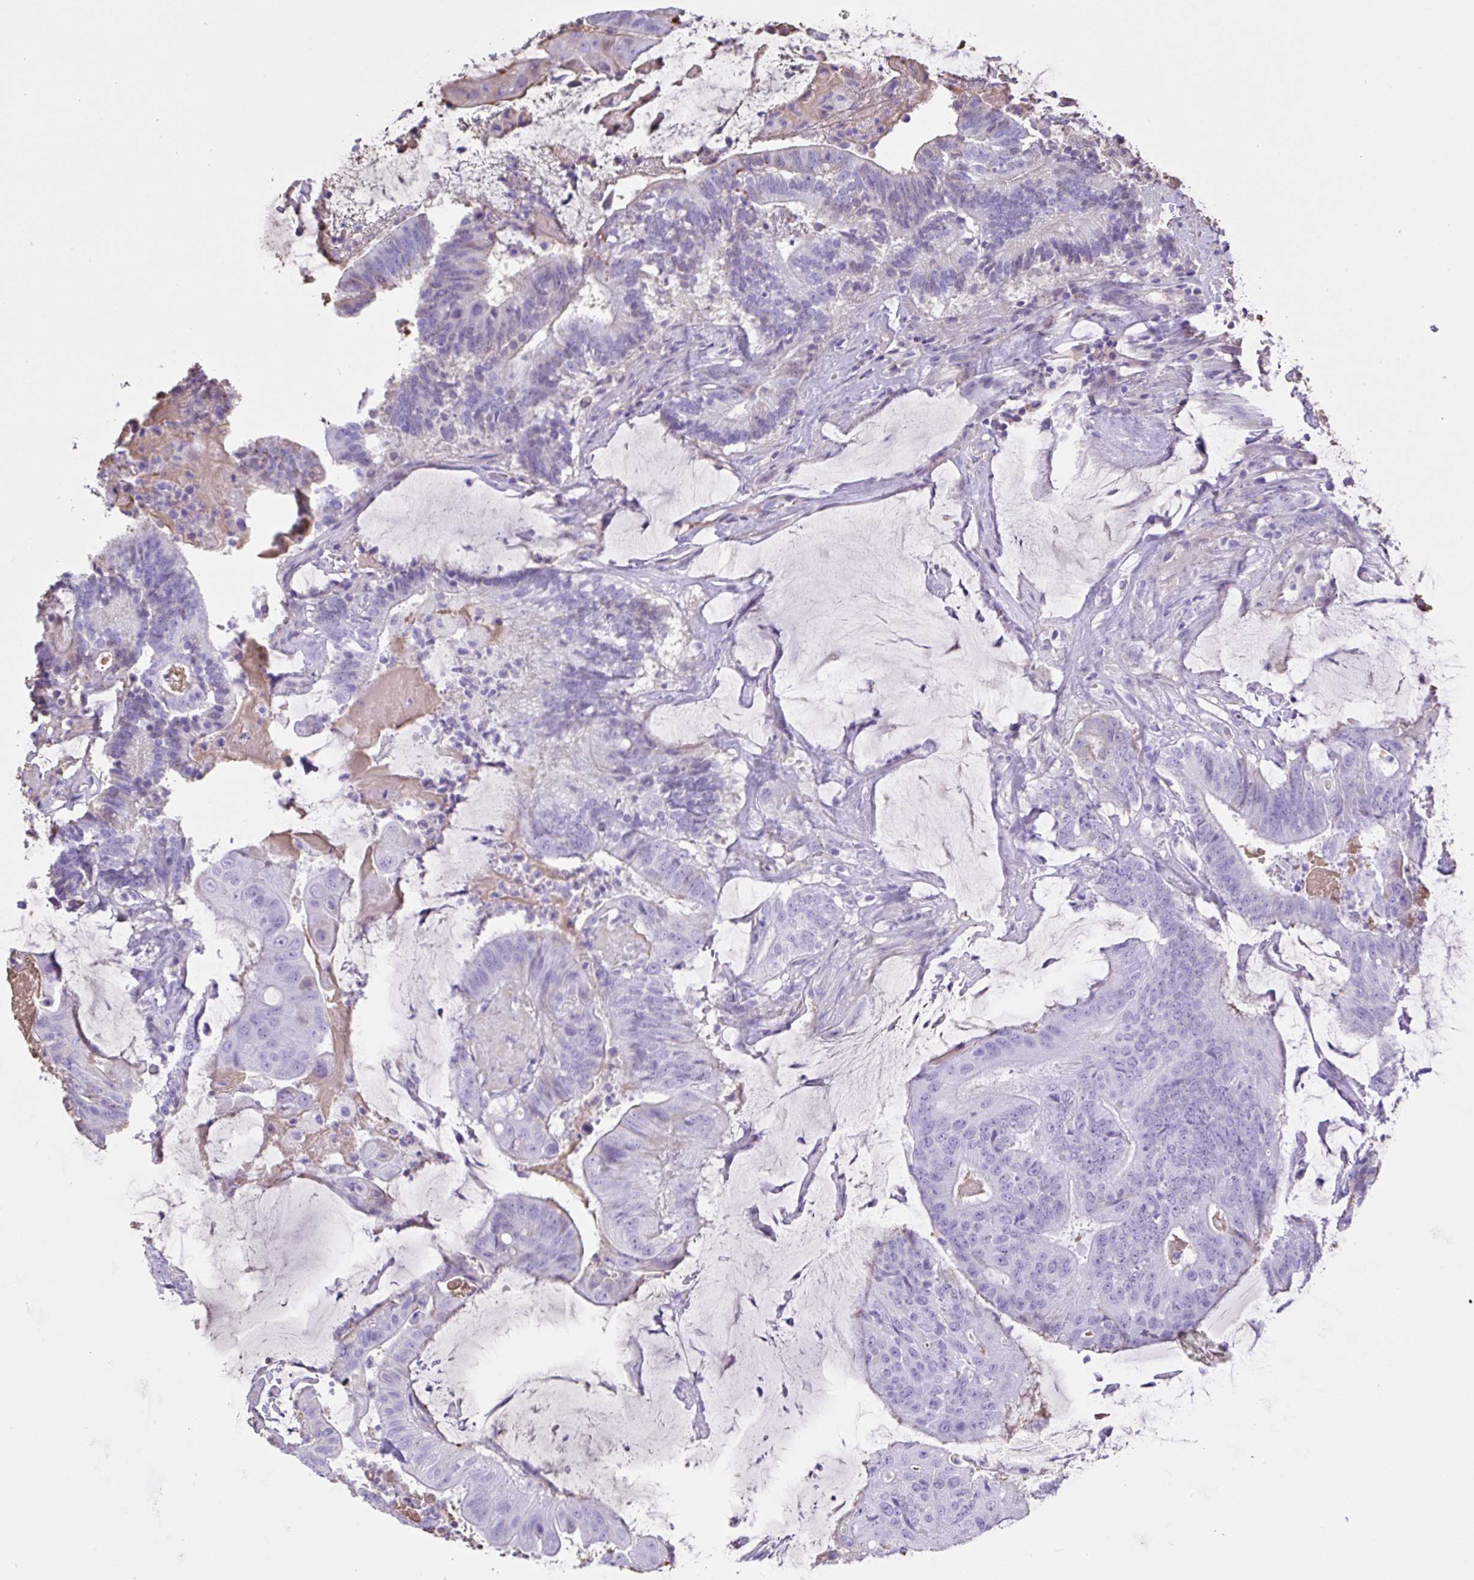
{"staining": {"intensity": "negative", "quantity": "none", "location": "none"}, "tissue": "colorectal cancer", "cell_type": "Tumor cells", "image_type": "cancer", "snomed": [{"axis": "morphology", "description": "Adenocarcinoma, NOS"}, {"axis": "topography", "description": "Colon"}], "caption": "Protein analysis of adenocarcinoma (colorectal) exhibits no significant staining in tumor cells.", "gene": "HOXC12", "patient": {"sex": "female", "age": 43}}